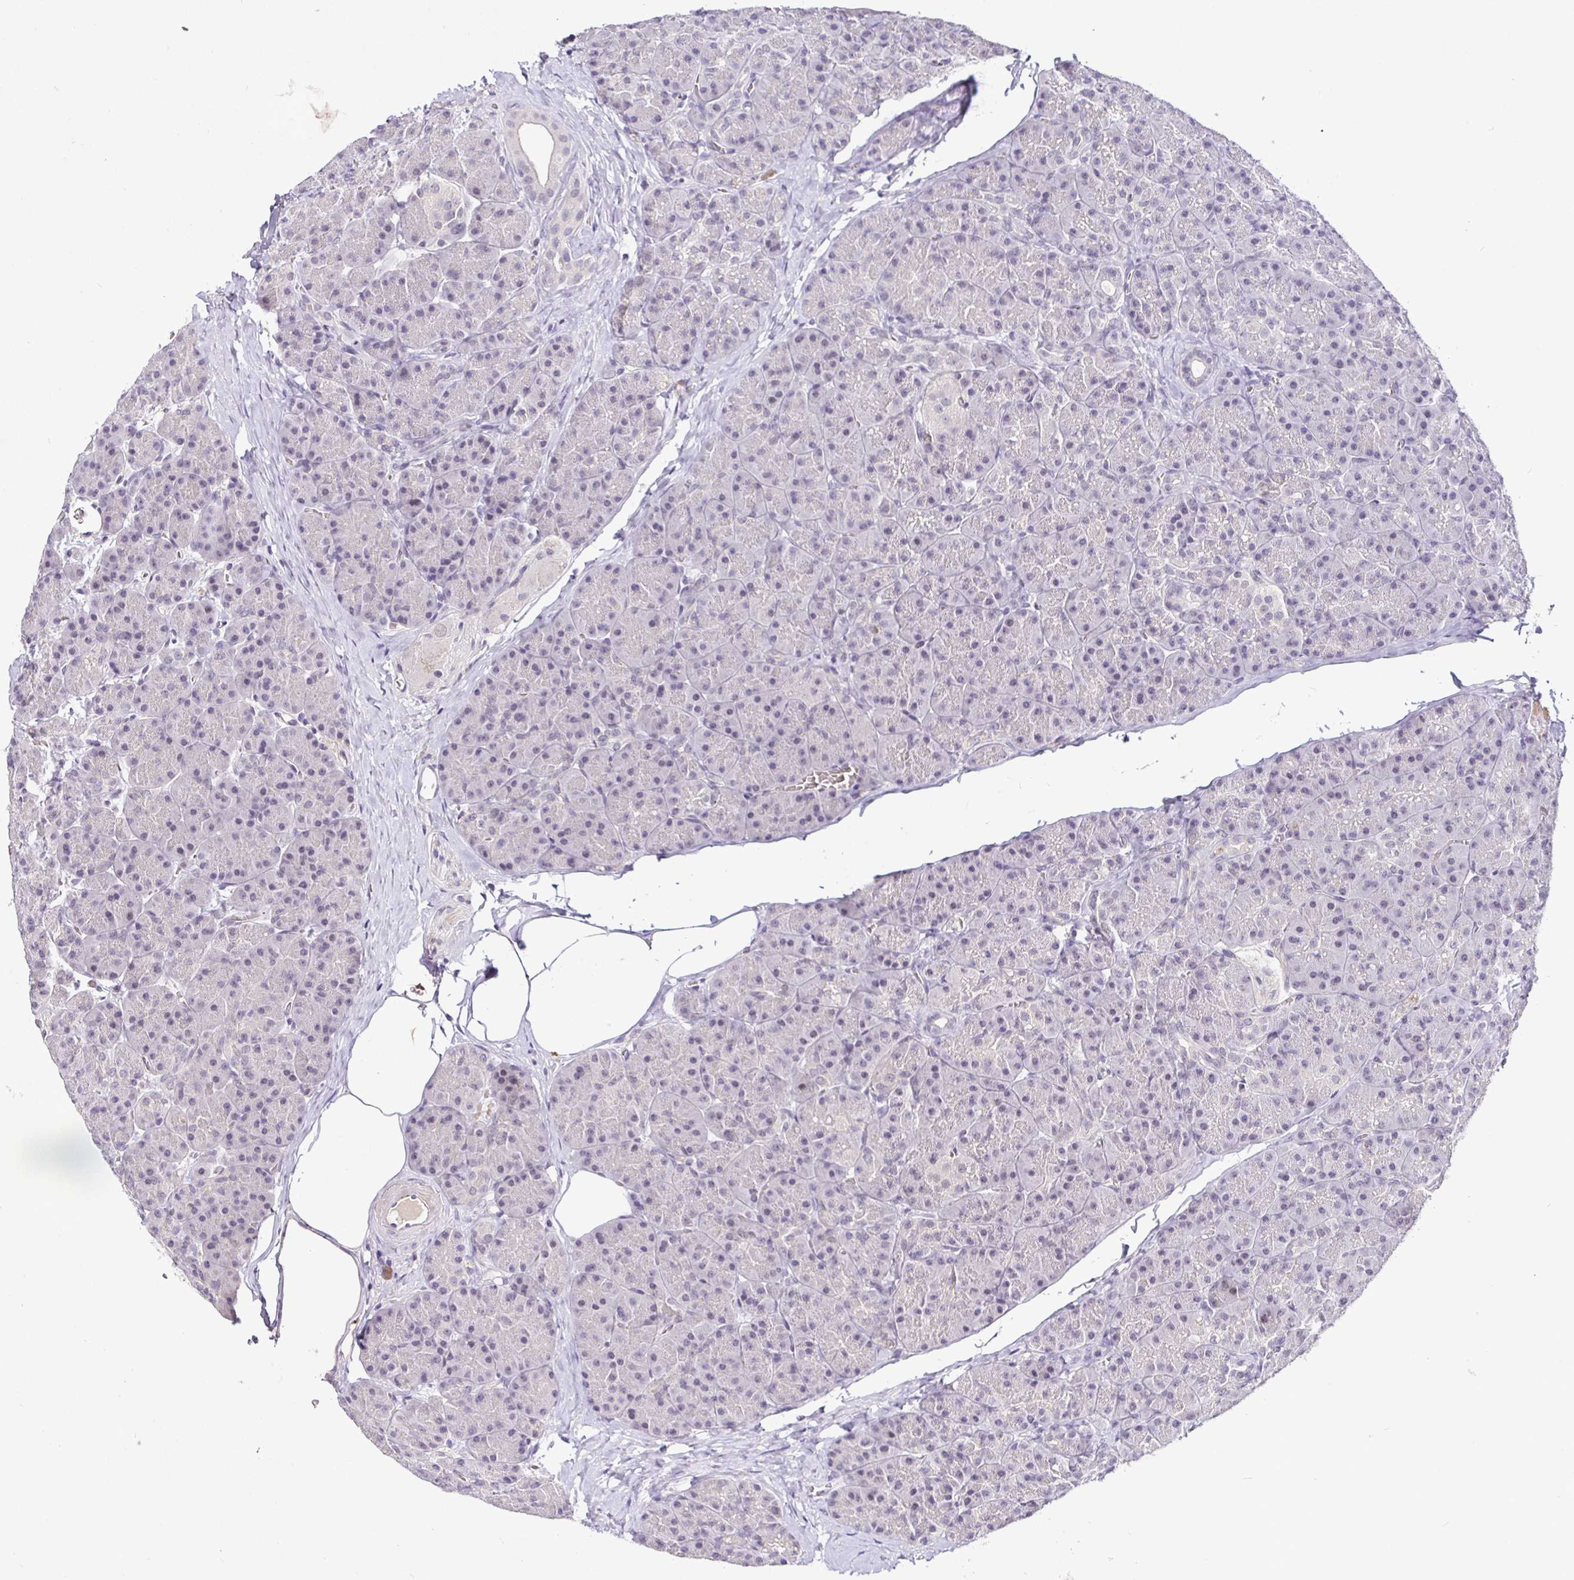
{"staining": {"intensity": "moderate", "quantity": "<25%", "location": "nuclear"}, "tissue": "pancreas", "cell_type": "Exocrine glandular cells", "image_type": "normal", "snomed": [{"axis": "morphology", "description": "Normal tissue, NOS"}, {"axis": "topography", "description": "Pancreas"}], "caption": "Brown immunohistochemical staining in unremarkable human pancreas displays moderate nuclear expression in approximately <25% of exocrine glandular cells. (Brightfield microscopy of DAB IHC at high magnification).", "gene": "NUP188", "patient": {"sex": "male", "age": 57}}